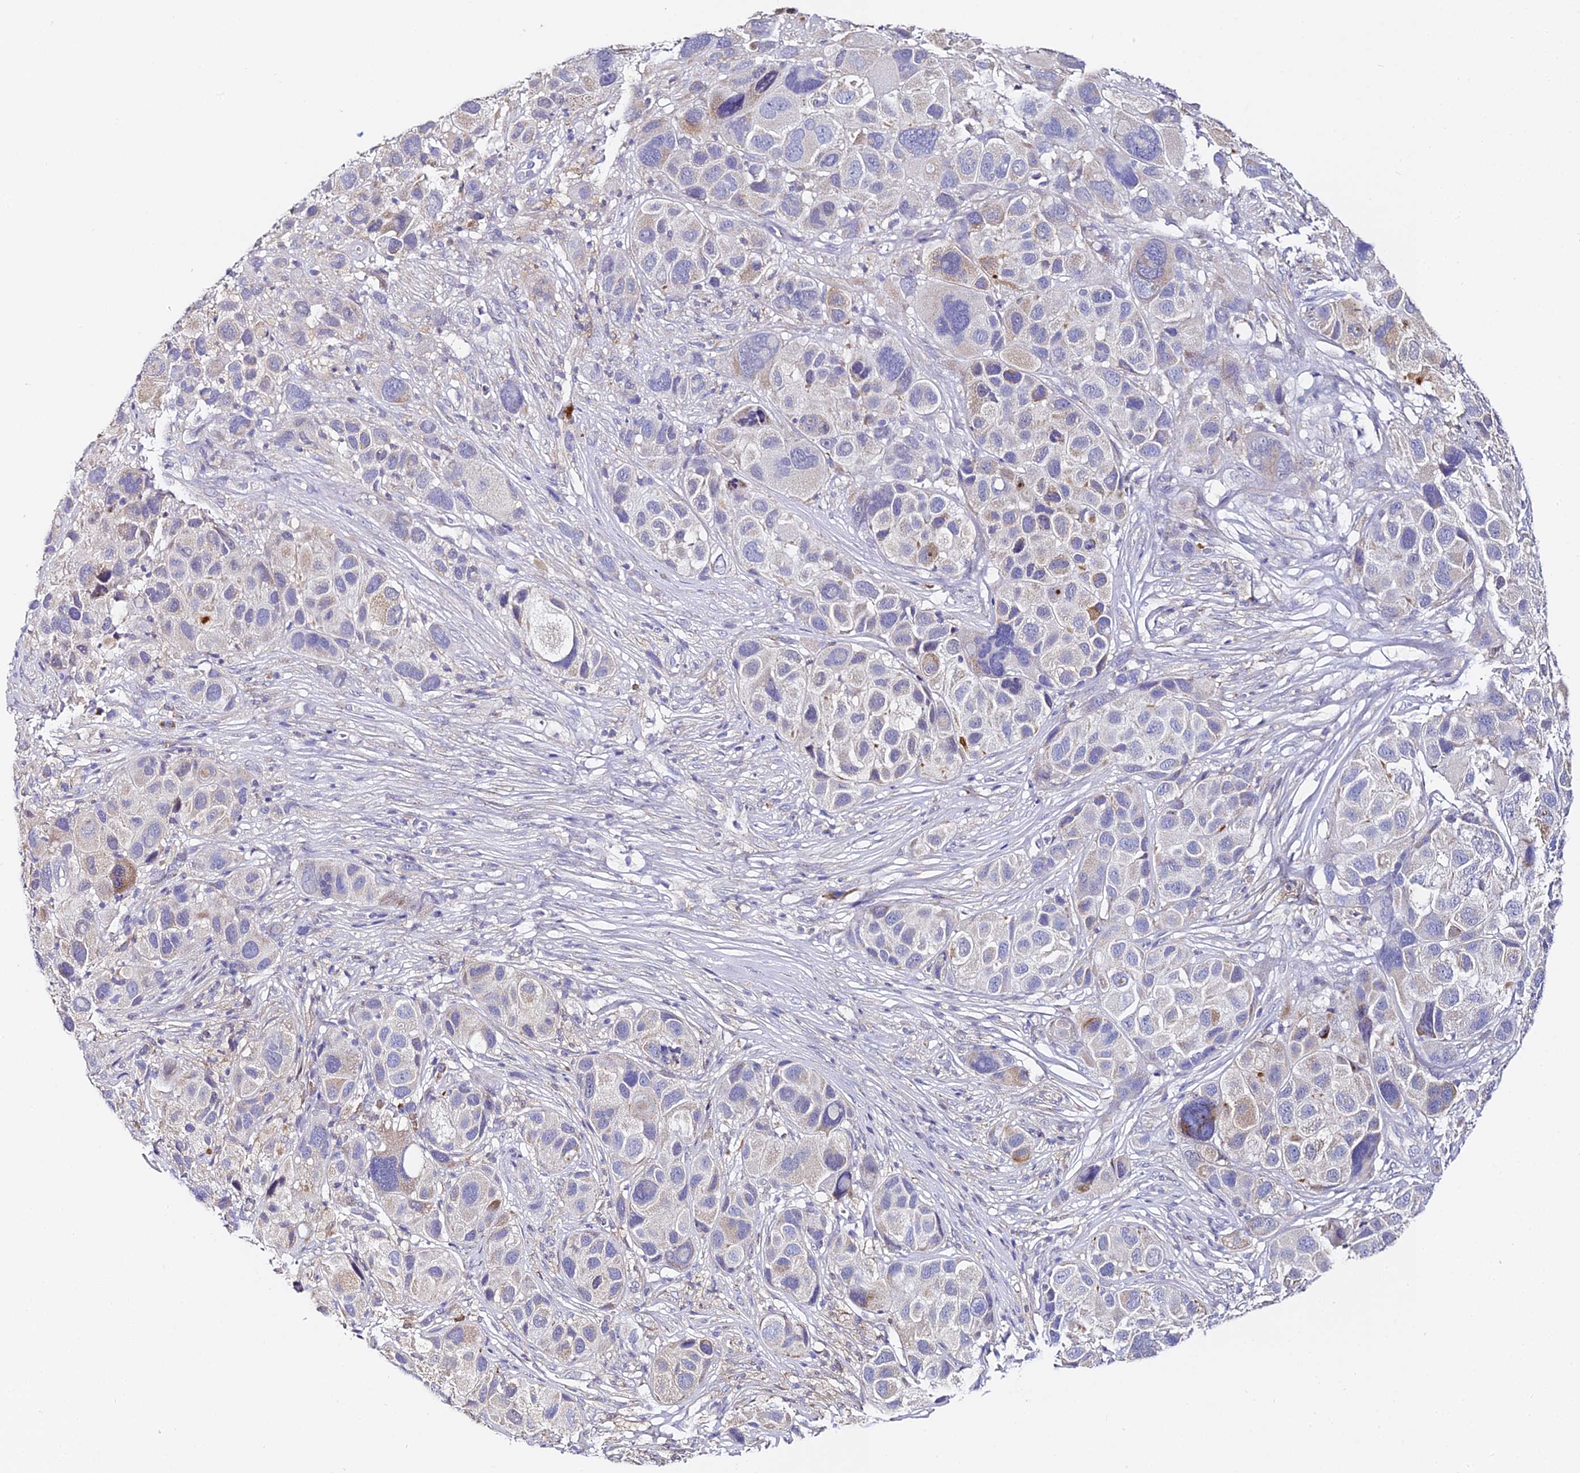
{"staining": {"intensity": "moderate", "quantity": "<25%", "location": "cytoplasmic/membranous"}, "tissue": "melanoma", "cell_type": "Tumor cells", "image_type": "cancer", "snomed": [{"axis": "morphology", "description": "Malignant melanoma, NOS"}, {"axis": "topography", "description": "Skin of trunk"}], "caption": "DAB immunohistochemical staining of human melanoma reveals moderate cytoplasmic/membranous protein staining in approximately <25% of tumor cells.", "gene": "SERP1", "patient": {"sex": "male", "age": 71}}